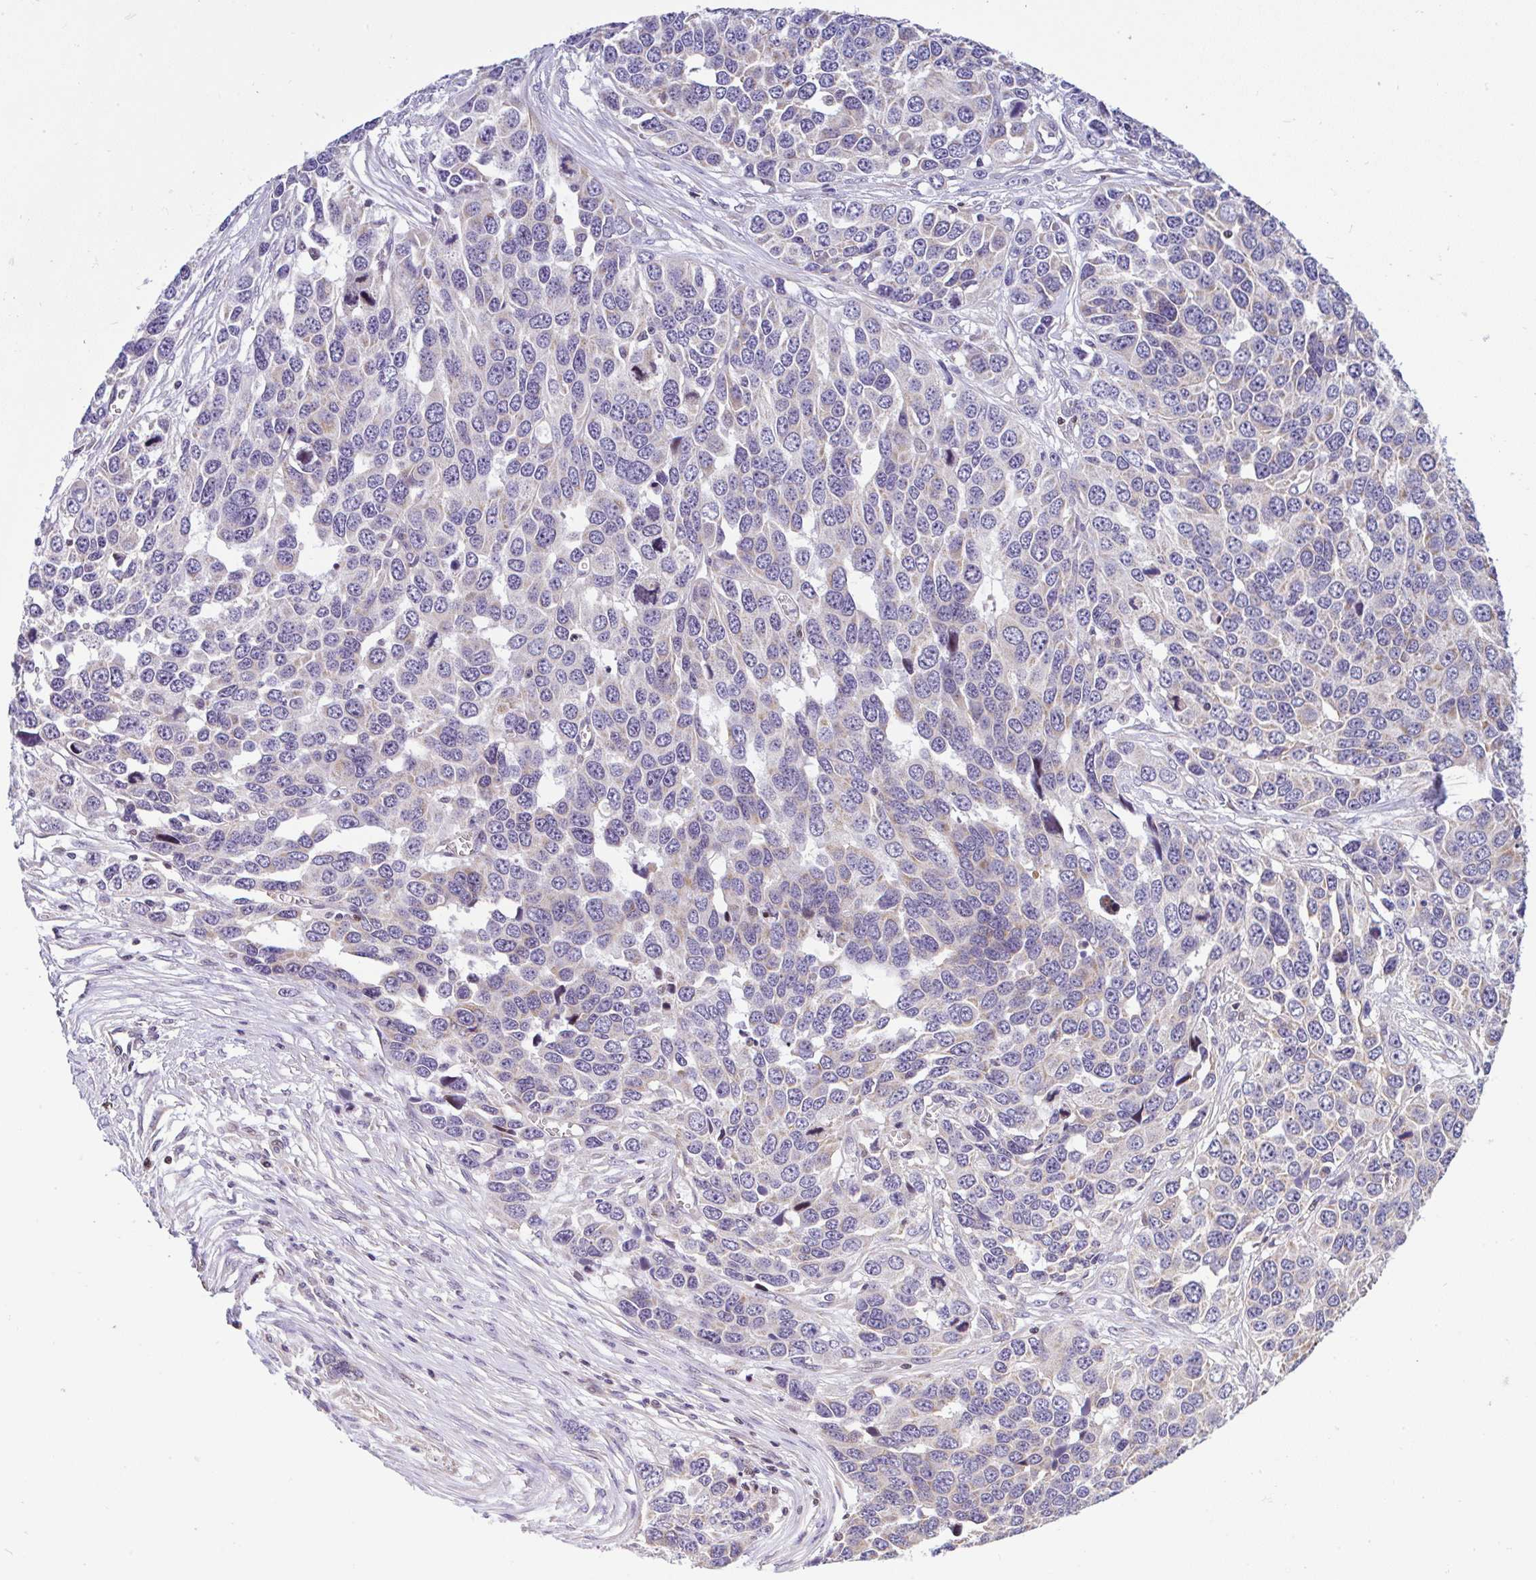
{"staining": {"intensity": "negative", "quantity": "none", "location": "none"}, "tissue": "ovarian cancer", "cell_type": "Tumor cells", "image_type": "cancer", "snomed": [{"axis": "morphology", "description": "Cystadenocarcinoma, serous, NOS"}, {"axis": "topography", "description": "Ovary"}], "caption": "DAB immunohistochemical staining of human ovarian cancer (serous cystadenocarcinoma) shows no significant expression in tumor cells.", "gene": "FIGNL1", "patient": {"sex": "female", "age": 76}}